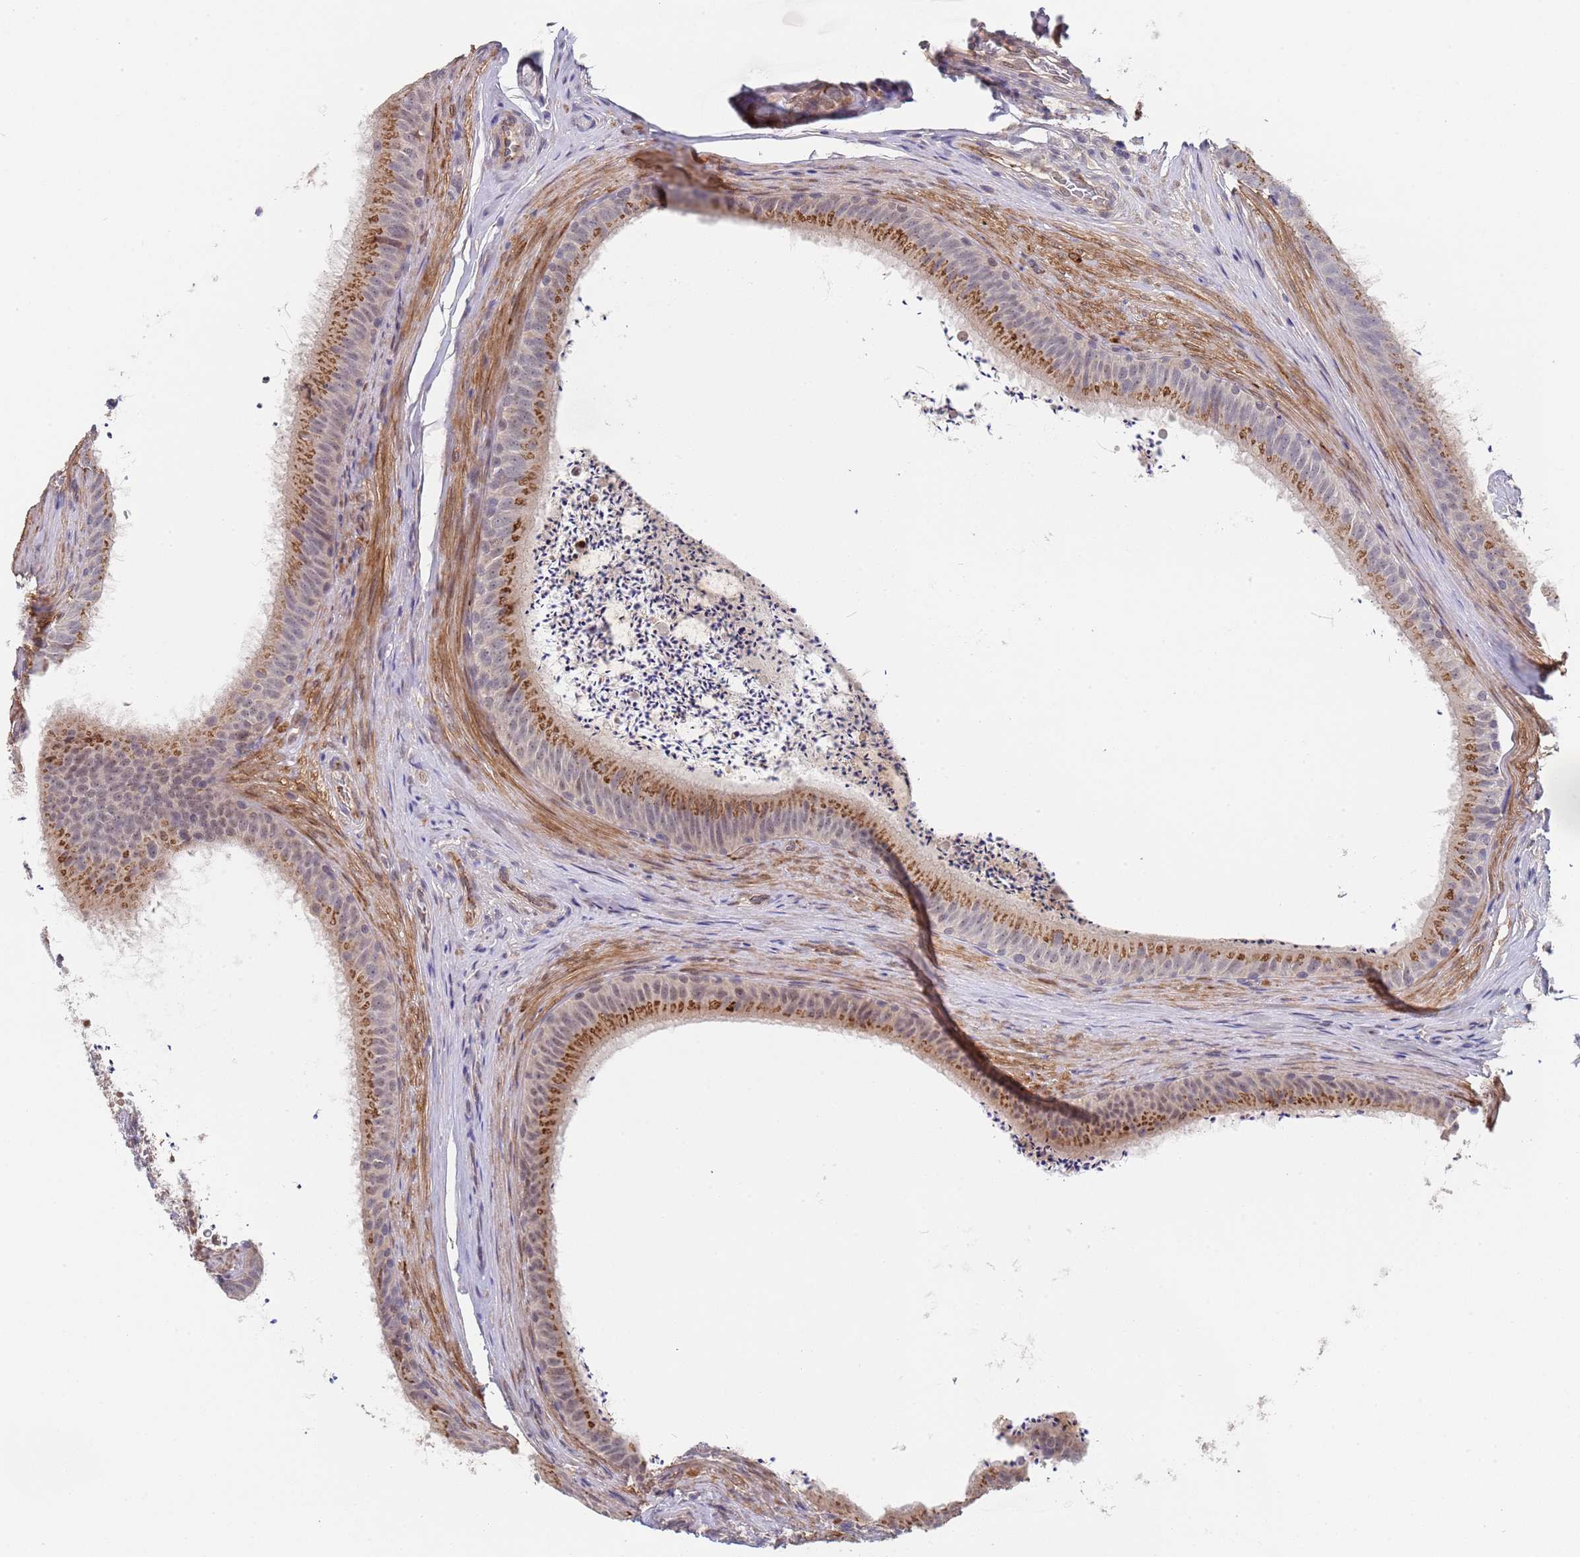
{"staining": {"intensity": "moderate", "quantity": "25%-75%", "location": "cytoplasmic/membranous"}, "tissue": "epididymis", "cell_type": "Glandular cells", "image_type": "normal", "snomed": [{"axis": "morphology", "description": "Normal tissue, NOS"}, {"axis": "topography", "description": "Testis"}, {"axis": "topography", "description": "Epididymis"}], "caption": "Brown immunohistochemical staining in unremarkable epididymis demonstrates moderate cytoplasmic/membranous expression in about 25%-75% of glandular cells. (DAB (3,3'-diaminobenzidine) = brown stain, brightfield microscopy at high magnification).", "gene": "B4GALT4", "patient": {"sex": "male", "age": 41}}